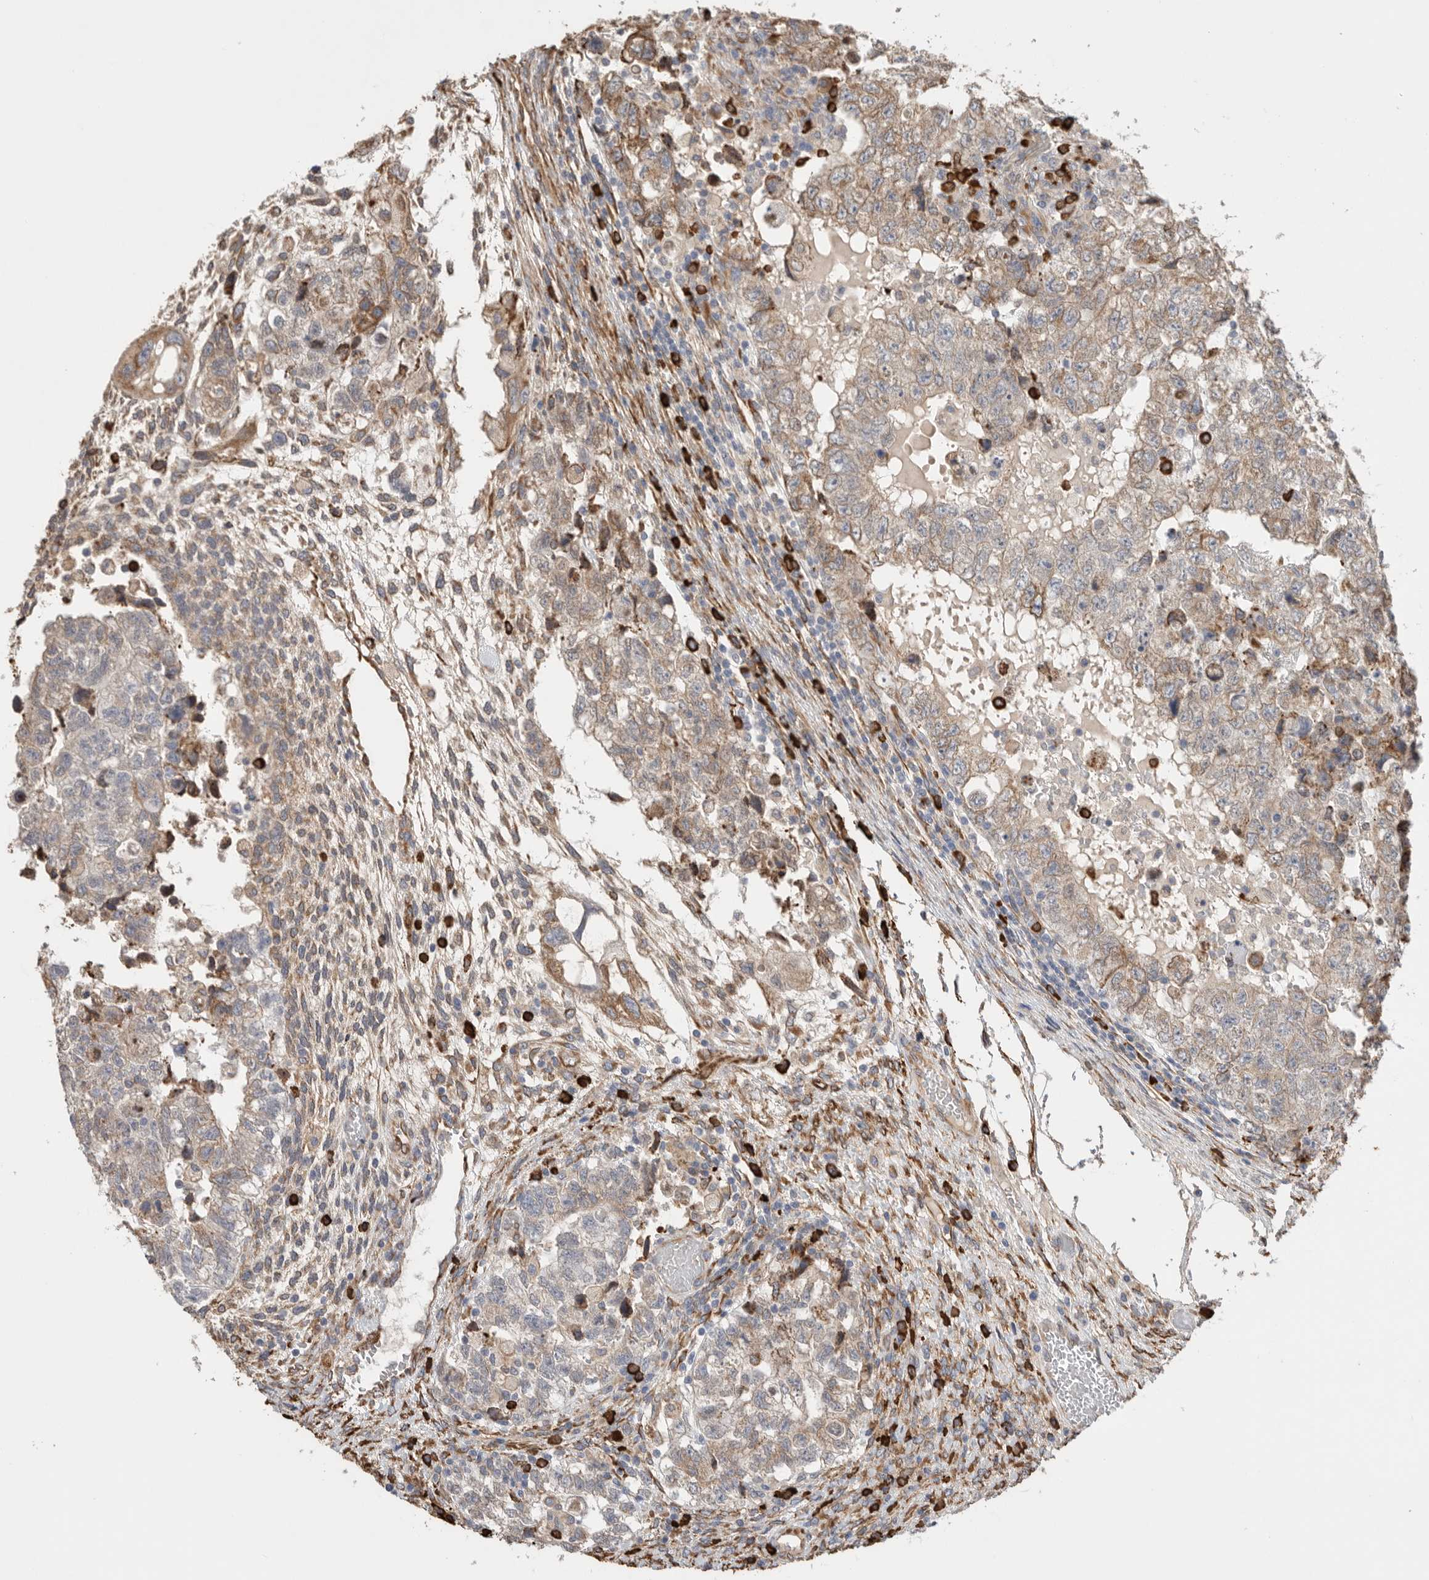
{"staining": {"intensity": "weak", "quantity": "25%-75%", "location": "cytoplasmic/membranous"}, "tissue": "testis cancer", "cell_type": "Tumor cells", "image_type": "cancer", "snomed": [{"axis": "morphology", "description": "Carcinoma, Embryonal, NOS"}, {"axis": "topography", "description": "Testis"}], "caption": "DAB (3,3'-diaminobenzidine) immunohistochemical staining of testis cancer (embryonal carcinoma) exhibits weak cytoplasmic/membranous protein staining in about 25%-75% of tumor cells.", "gene": "BLOC1S5", "patient": {"sex": "male", "age": 36}}